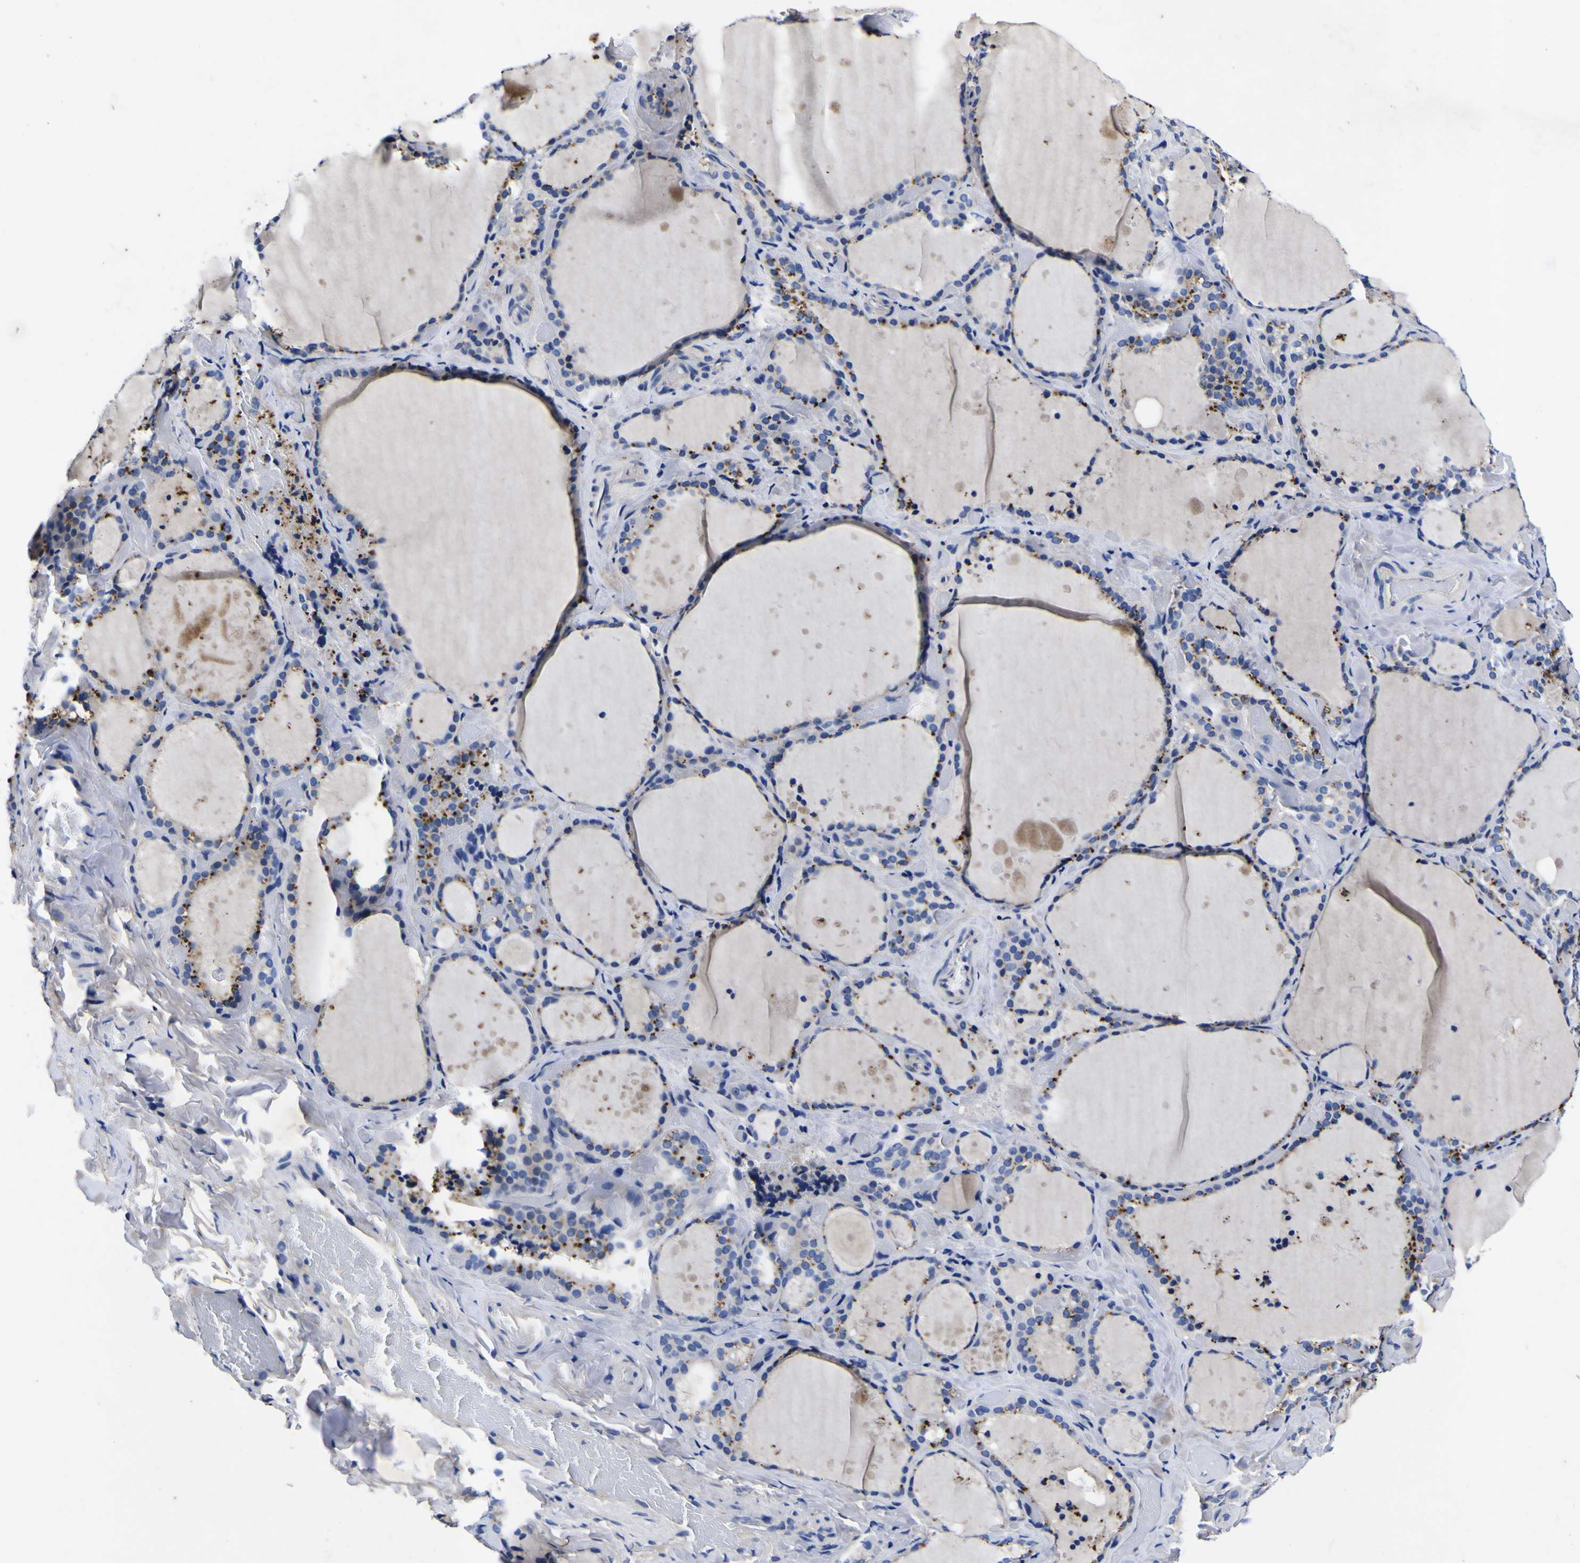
{"staining": {"intensity": "negative", "quantity": "none", "location": "none"}, "tissue": "thyroid gland", "cell_type": "Glandular cells", "image_type": "normal", "snomed": [{"axis": "morphology", "description": "Normal tissue, NOS"}, {"axis": "topography", "description": "Thyroid gland"}], "caption": "The micrograph exhibits no significant positivity in glandular cells of thyroid gland.", "gene": "VASN", "patient": {"sex": "female", "age": 44}}